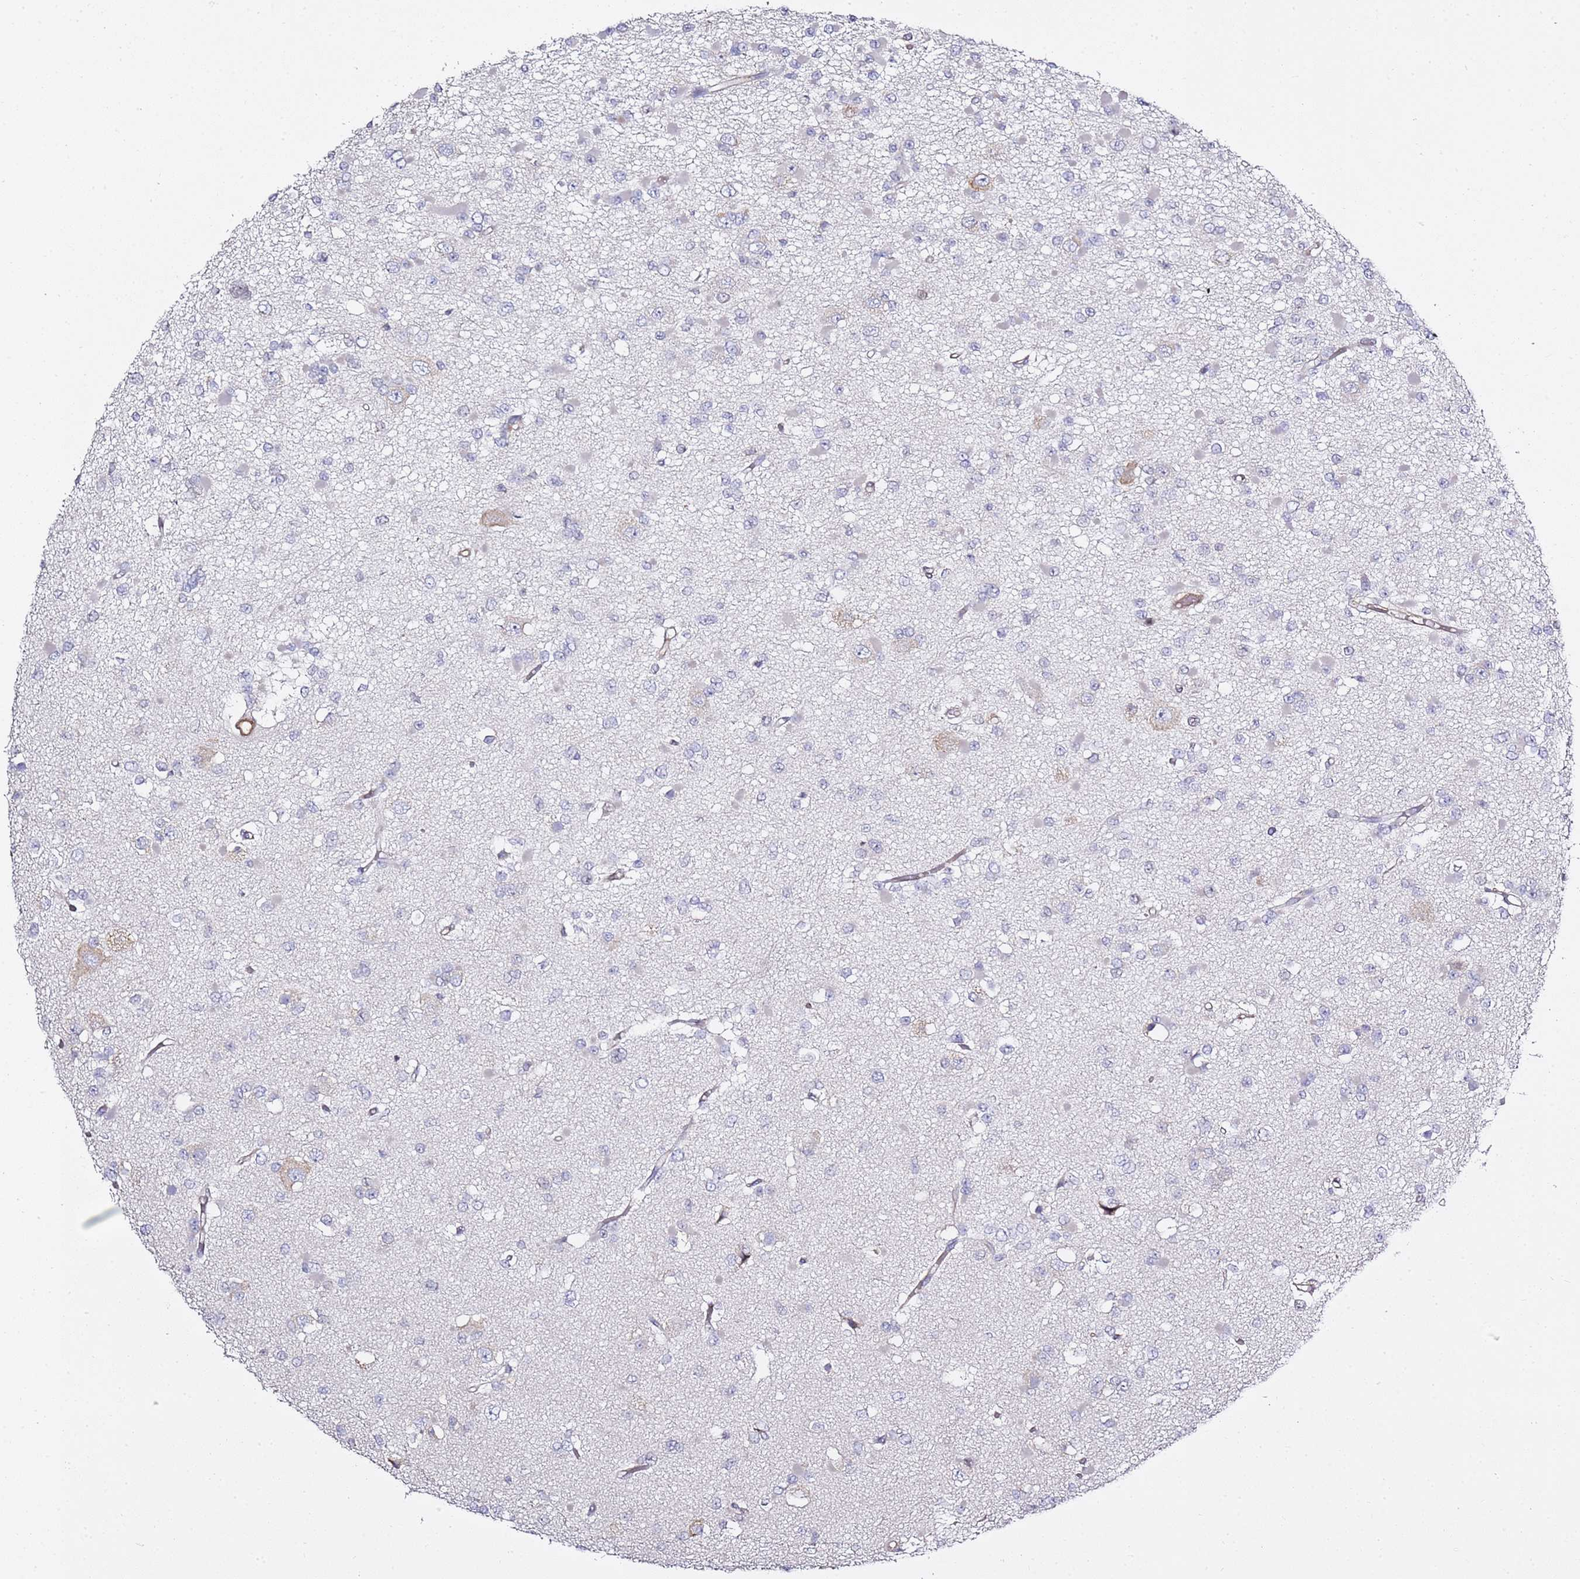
{"staining": {"intensity": "negative", "quantity": "none", "location": "none"}, "tissue": "glioma", "cell_type": "Tumor cells", "image_type": "cancer", "snomed": [{"axis": "morphology", "description": "Glioma, malignant, Low grade"}, {"axis": "topography", "description": "Brain"}], "caption": "A high-resolution histopathology image shows immunohistochemistry staining of glioma, which reveals no significant positivity in tumor cells.", "gene": "EPS8L1", "patient": {"sex": "female", "age": 22}}